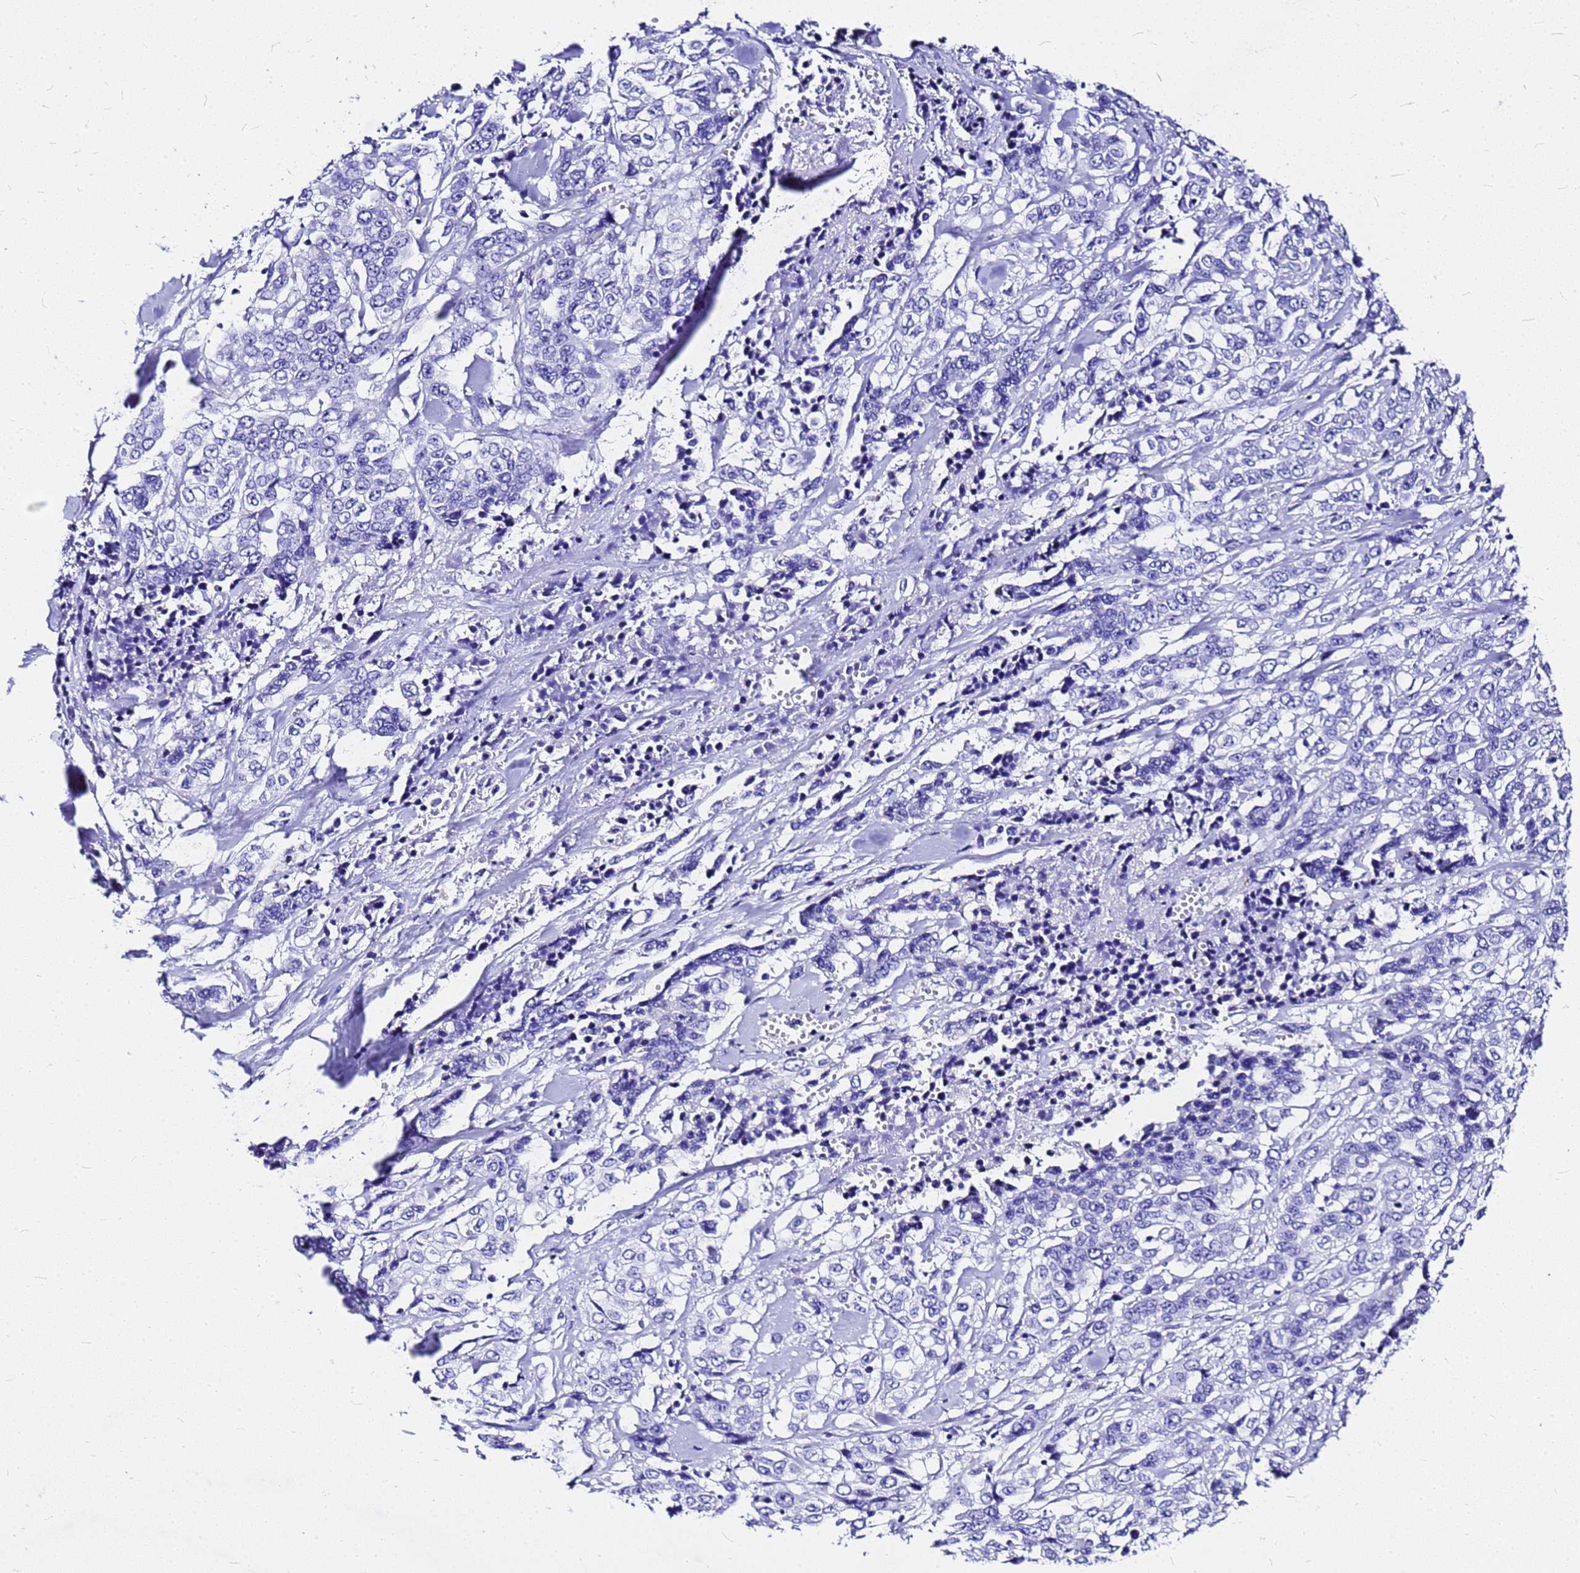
{"staining": {"intensity": "negative", "quantity": "none", "location": "none"}, "tissue": "stomach cancer", "cell_type": "Tumor cells", "image_type": "cancer", "snomed": [{"axis": "morphology", "description": "Adenocarcinoma, NOS"}, {"axis": "topography", "description": "Stomach, upper"}], "caption": "Immunohistochemistry histopathology image of neoplastic tissue: stomach cancer stained with DAB shows no significant protein expression in tumor cells.", "gene": "HERC4", "patient": {"sex": "male", "age": 62}}